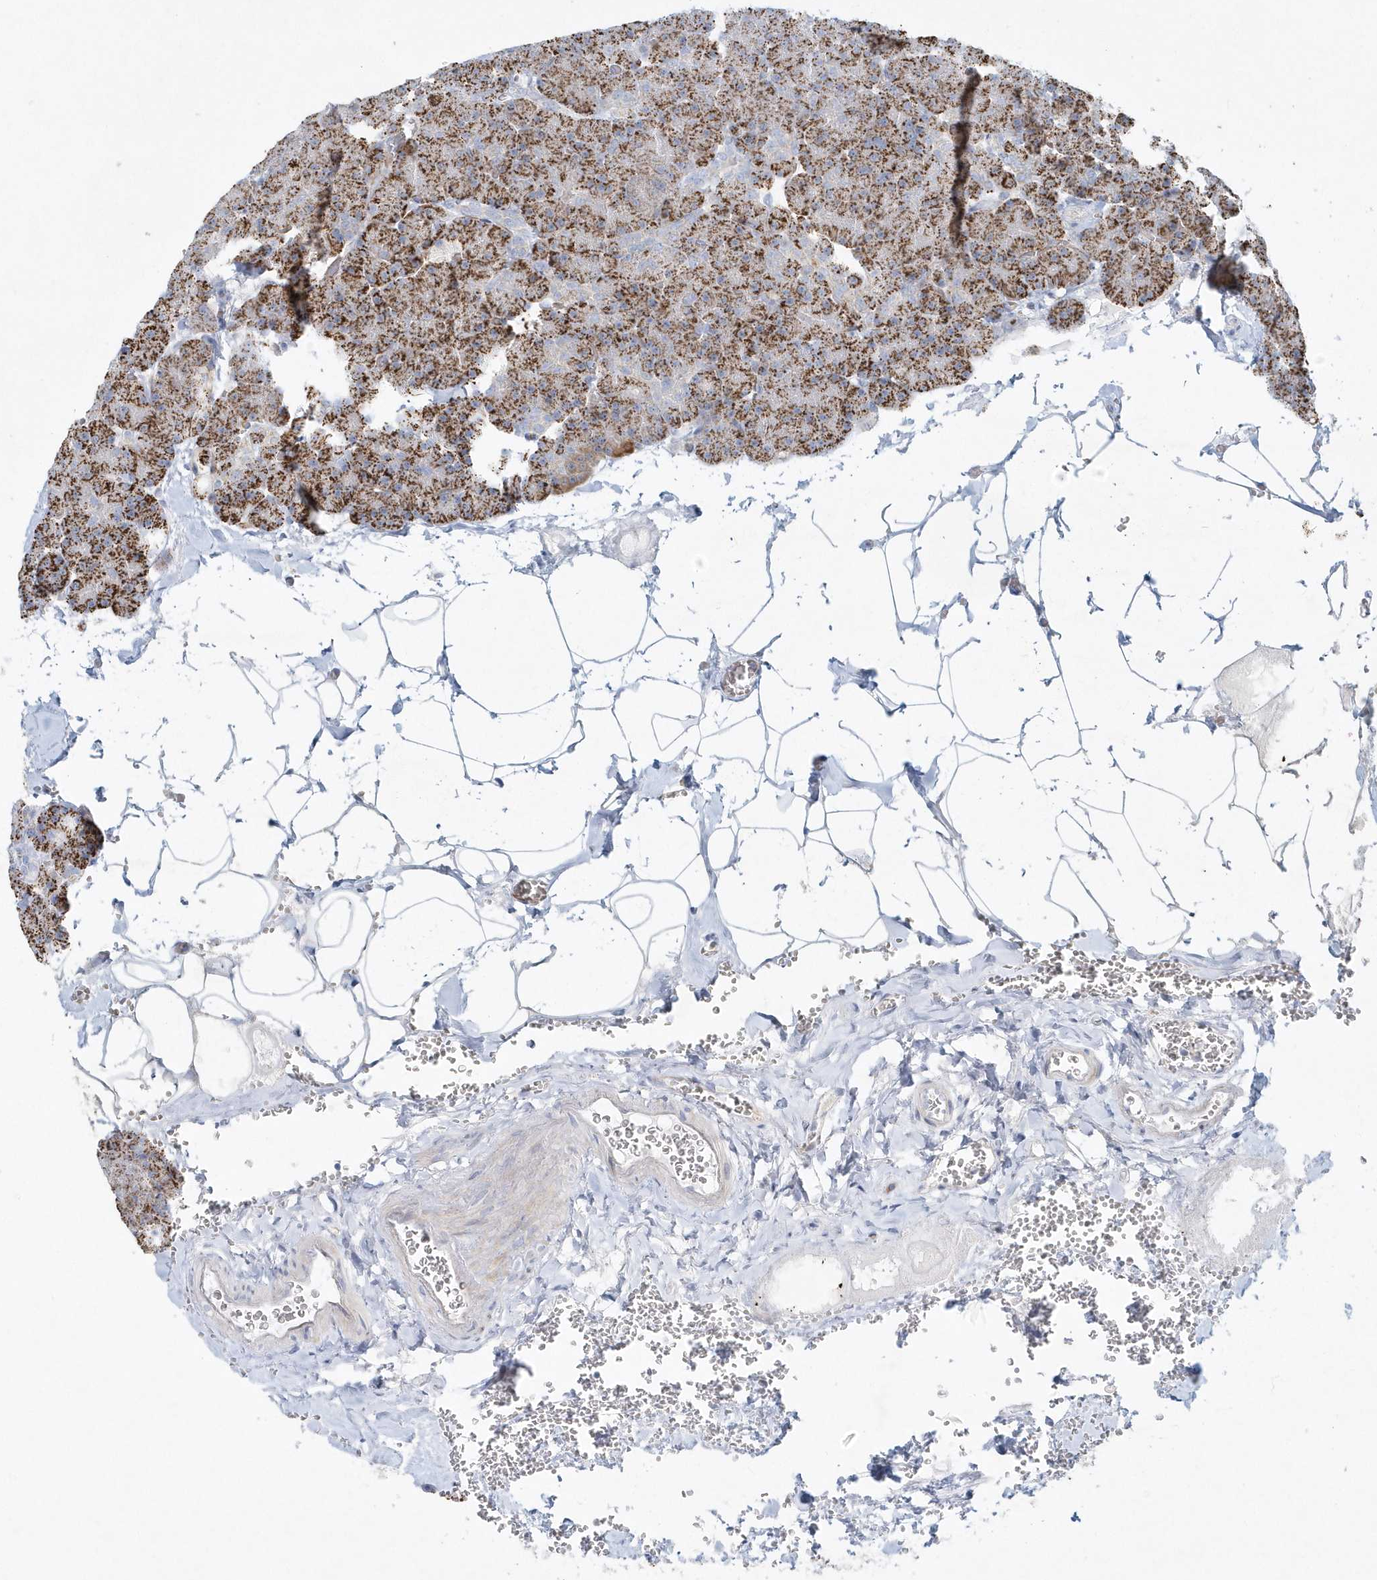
{"staining": {"intensity": "strong", "quantity": "25%-75%", "location": "cytoplasmic/membranous"}, "tissue": "pancreas", "cell_type": "Exocrine glandular cells", "image_type": "normal", "snomed": [{"axis": "morphology", "description": "Normal tissue, NOS"}, {"axis": "morphology", "description": "Carcinoid, malignant, NOS"}, {"axis": "topography", "description": "Pancreas"}], "caption": "Protein staining of normal pancreas exhibits strong cytoplasmic/membranous expression in about 25%-75% of exocrine glandular cells. Immunohistochemistry stains the protein of interest in brown and the nuclei are stained blue.", "gene": "DNAH1", "patient": {"sex": "female", "age": 35}}